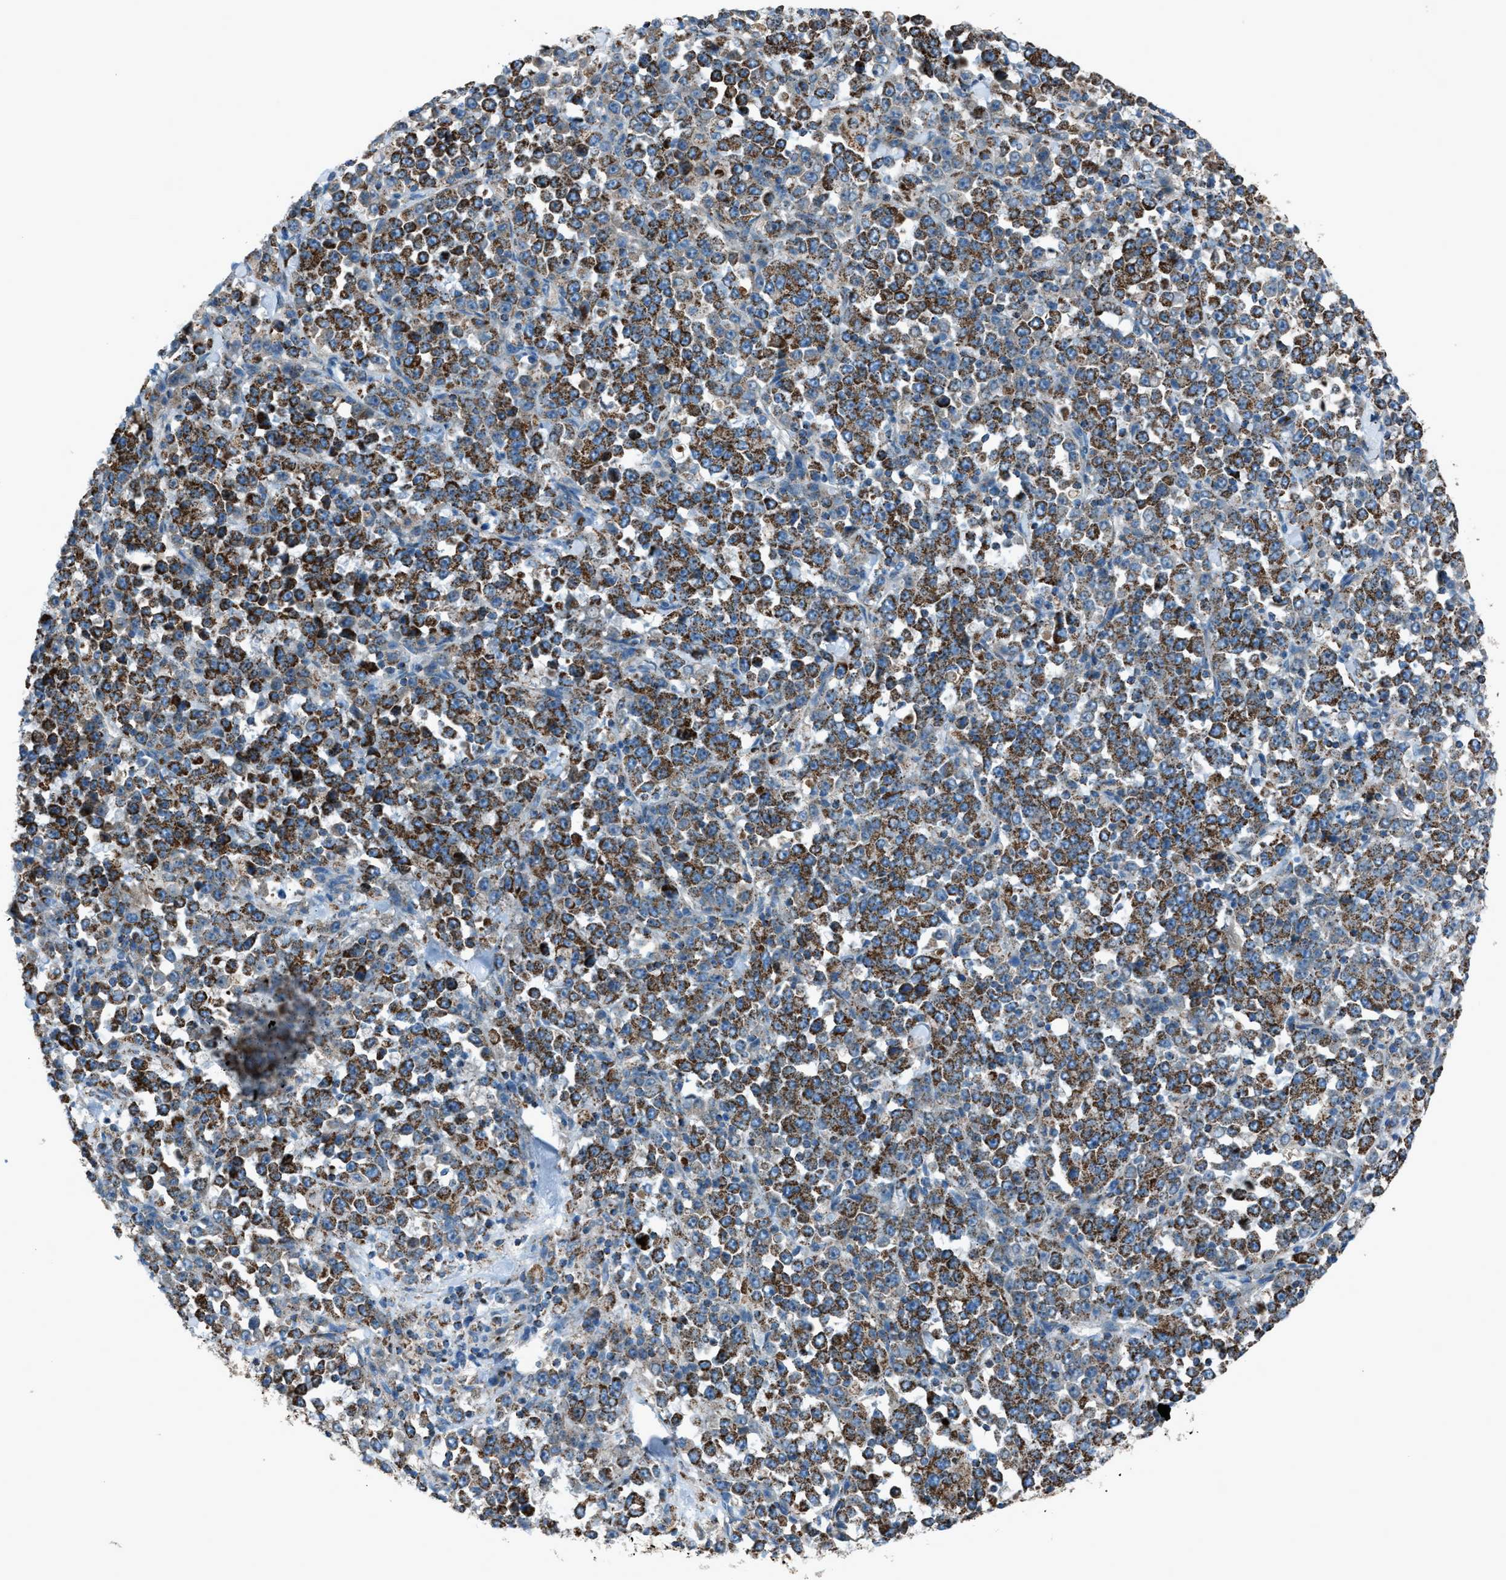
{"staining": {"intensity": "strong", "quantity": ">75%", "location": "cytoplasmic/membranous"}, "tissue": "stomach cancer", "cell_type": "Tumor cells", "image_type": "cancer", "snomed": [{"axis": "morphology", "description": "Normal tissue, NOS"}, {"axis": "morphology", "description": "Adenocarcinoma, NOS"}, {"axis": "topography", "description": "Stomach, upper"}, {"axis": "topography", "description": "Stomach"}], "caption": "High-power microscopy captured an immunohistochemistry micrograph of stomach cancer (adenocarcinoma), revealing strong cytoplasmic/membranous positivity in about >75% of tumor cells.", "gene": "MDH2", "patient": {"sex": "male", "age": 59}}